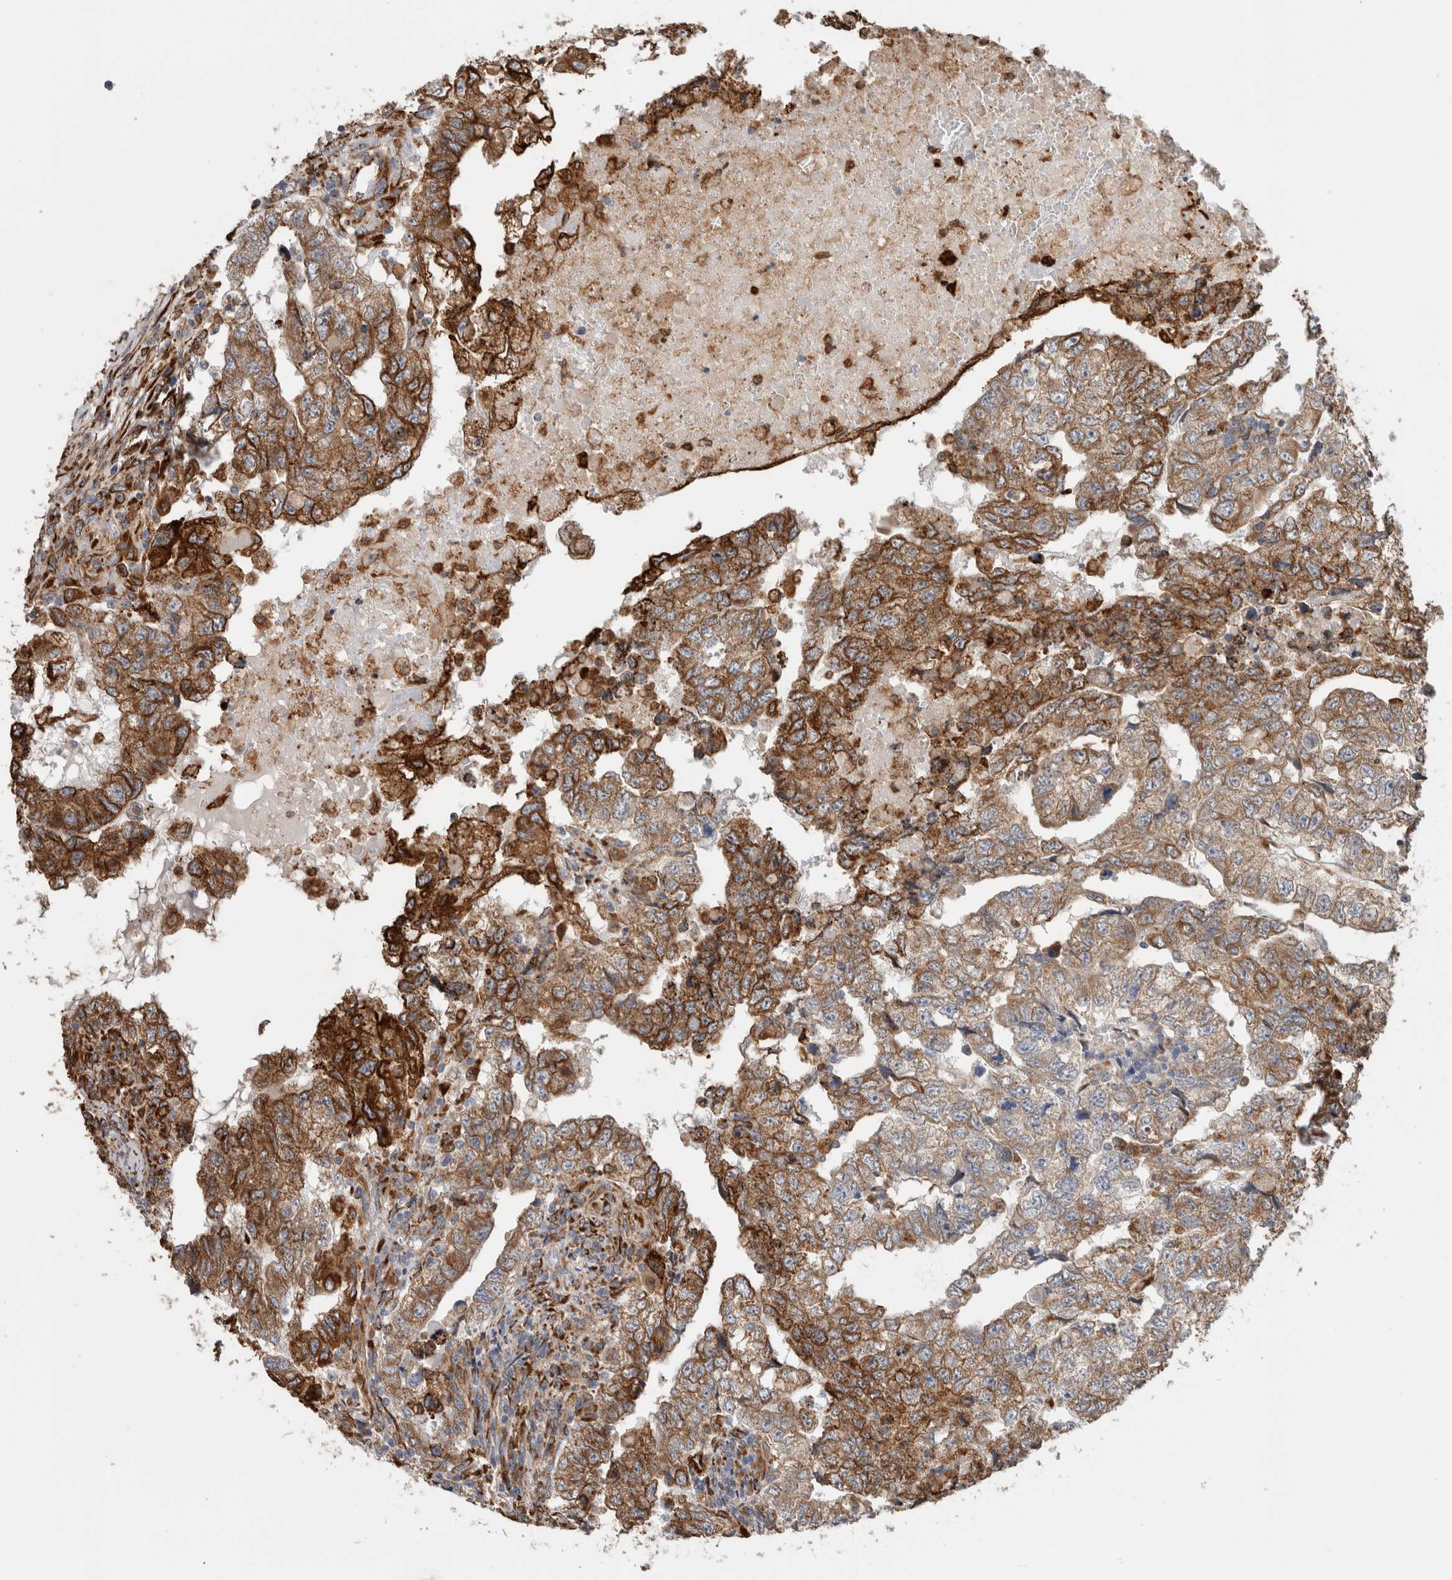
{"staining": {"intensity": "strong", "quantity": "25%-75%", "location": "cytoplasmic/membranous"}, "tissue": "testis cancer", "cell_type": "Tumor cells", "image_type": "cancer", "snomed": [{"axis": "morphology", "description": "Carcinoma, Embryonal, NOS"}, {"axis": "topography", "description": "Testis"}], "caption": "Protein analysis of testis cancer (embryonal carcinoma) tissue exhibits strong cytoplasmic/membranous positivity in approximately 25%-75% of tumor cells.", "gene": "P4HA1", "patient": {"sex": "male", "age": 36}}